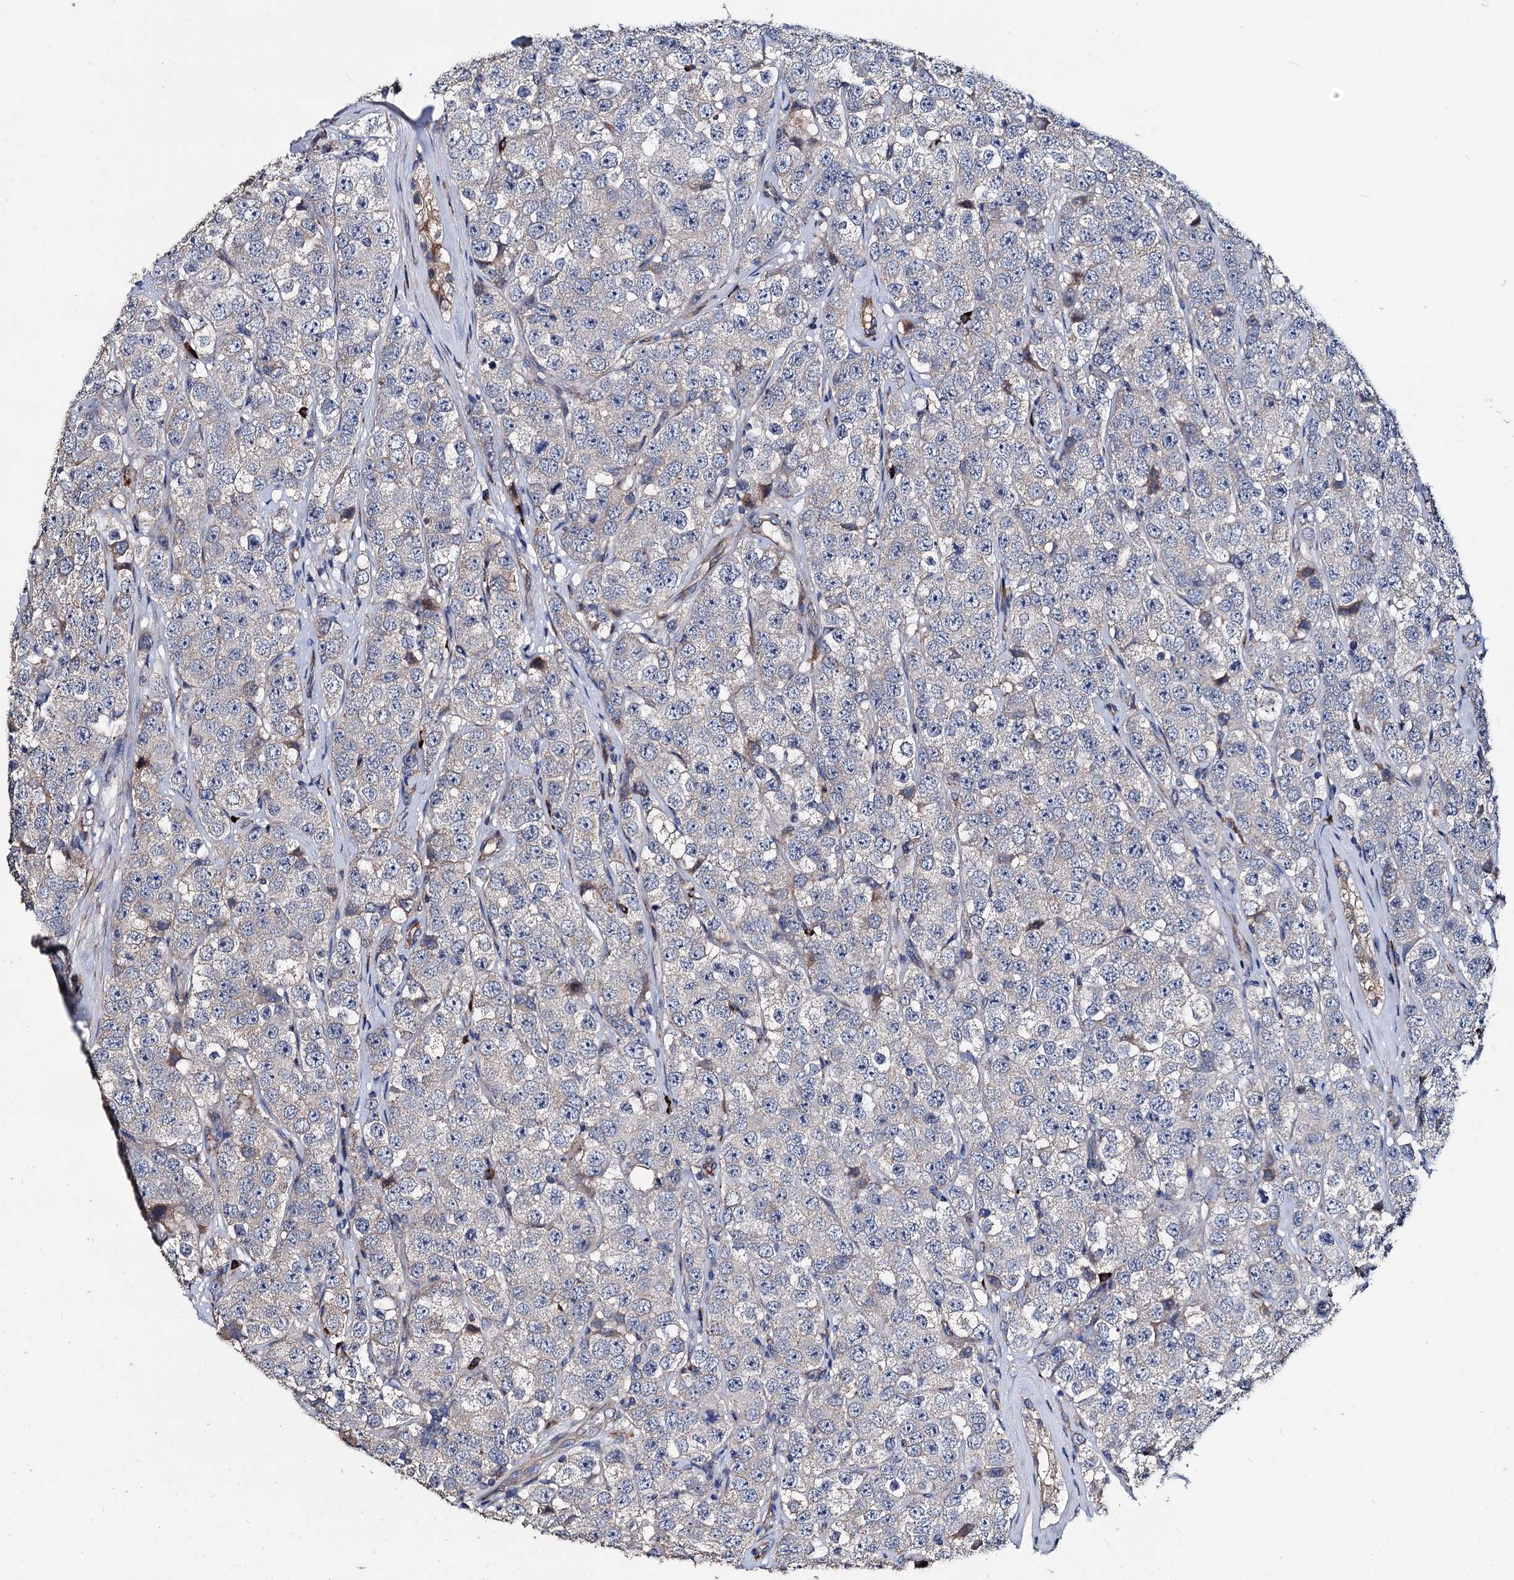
{"staining": {"intensity": "negative", "quantity": "none", "location": "none"}, "tissue": "testis cancer", "cell_type": "Tumor cells", "image_type": "cancer", "snomed": [{"axis": "morphology", "description": "Seminoma, NOS"}, {"axis": "topography", "description": "Testis"}], "caption": "Immunohistochemistry micrograph of human testis cancer stained for a protein (brown), which demonstrates no expression in tumor cells. The staining was performed using DAB (3,3'-diaminobenzidine) to visualize the protein expression in brown, while the nuclei were stained in blue with hematoxylin (Magnification: 20x).", "gene": "AKAP11", "patient": {"sex": "male", "age": 28}}